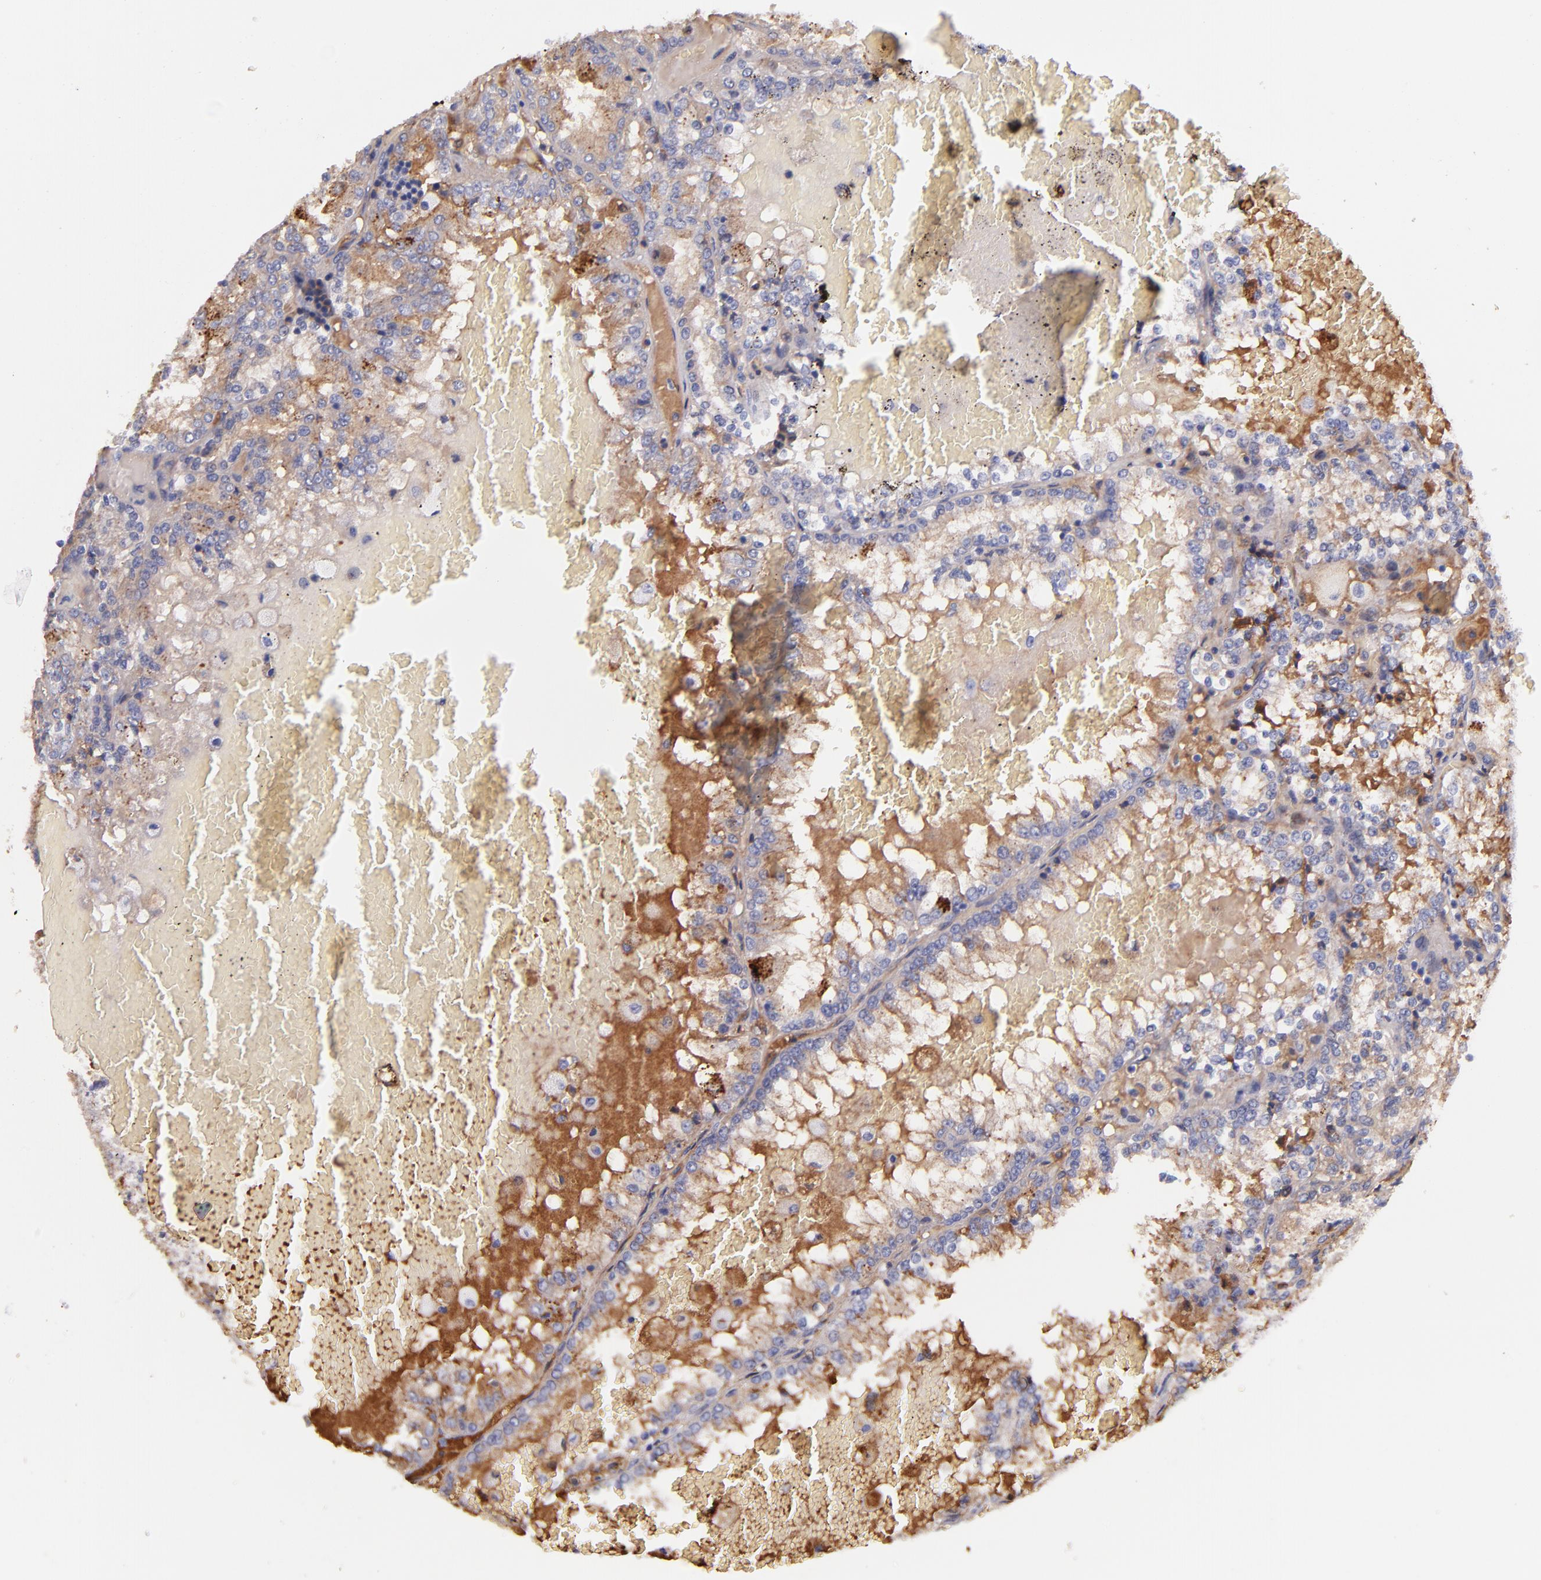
{"staining": {"intensity": "strong", "quantity": ">75%", "location": "cytoplasmic/membranous"}, "tissue": "renal cancer", "cell_type": "Tumor cells", "image_type": "cancer", "snomed": [{"axis": "morphology", "description": "Adenocarcinoma, NOS"}, {"axis": "topography", "description": "Kidney"}], "caption": "A high-resolution micrograph shows immunohistochemistry (IHC) staining of adenocarcinoma (renal), which displays strong cytoplasmic/membranous positivity in about >75% of tumor cells. (Stains: DAB in brown, nuclei in blue, Microscopy: brightfield microscopy at high magnification).", "gene": "KNG1", "patient": {"sex": "female", "age": 56}}